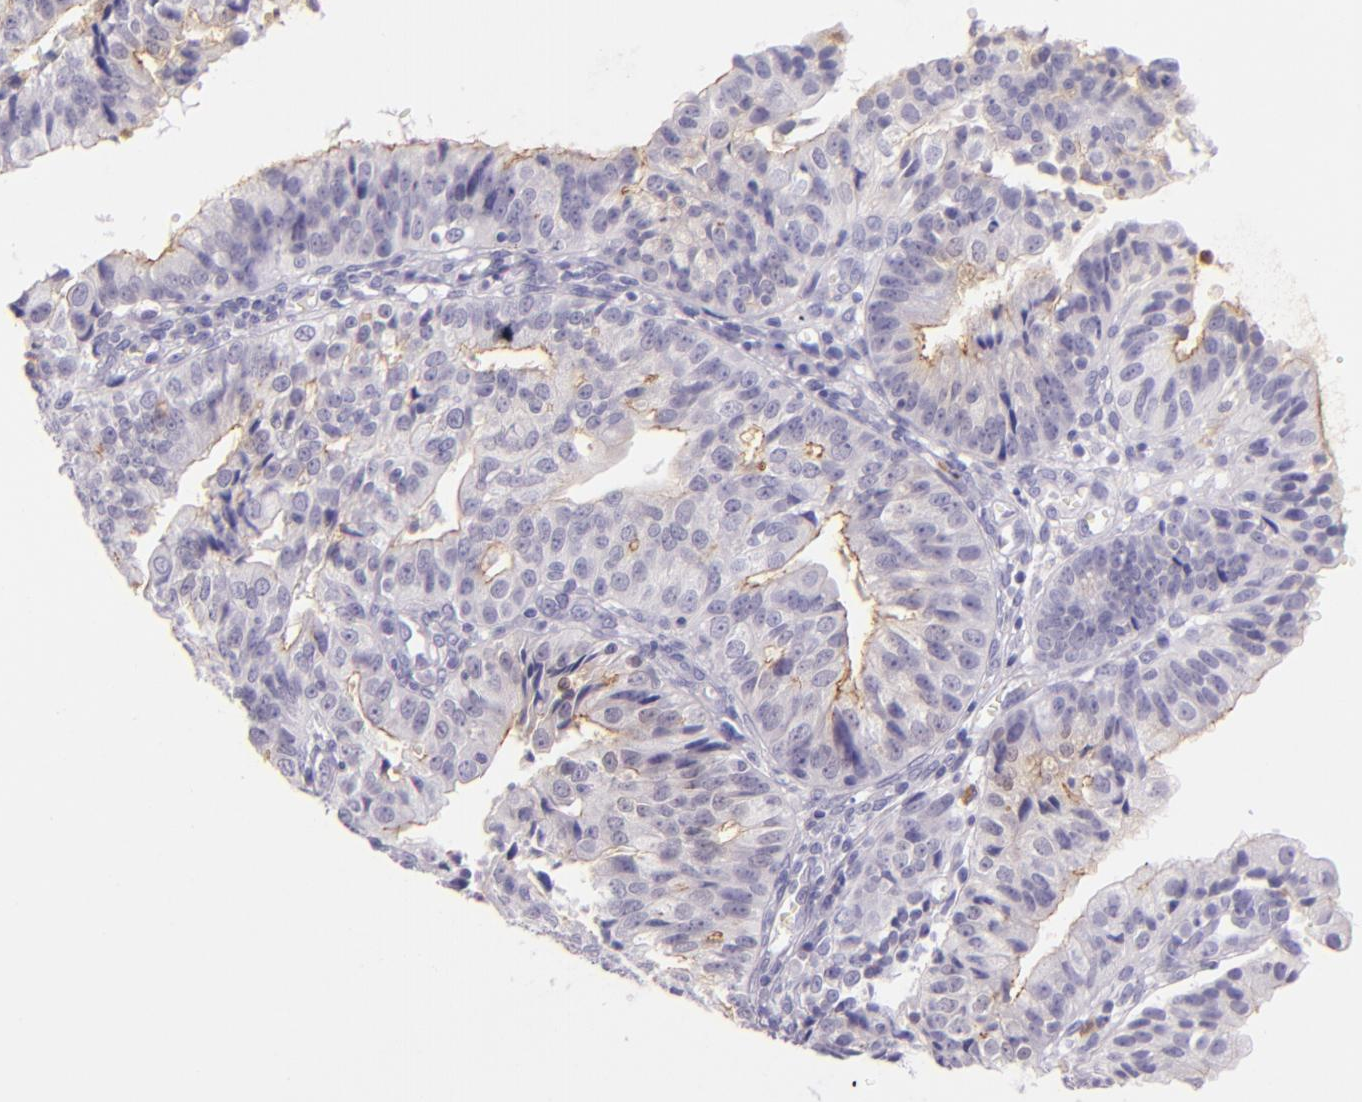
{"staining": {"intensity": "negative", "quantity": "none", "location": "none"}, "tissue": "endometrial cancer", "cell_type": "Tumor cells", "image_type": "cancer", "snomed": [{"axis": "morphology", "description": "Adenocarcinoma, NOS"}, {"axis": "topography", "description": "Endometrium"}], "caption": "Histopathology image shows no significant protein expression in tumor cells of endometrial cancer (adenocarcinoma).", "gene": "CEACAM1", "patient": {"sex": "female", "age": 56}}